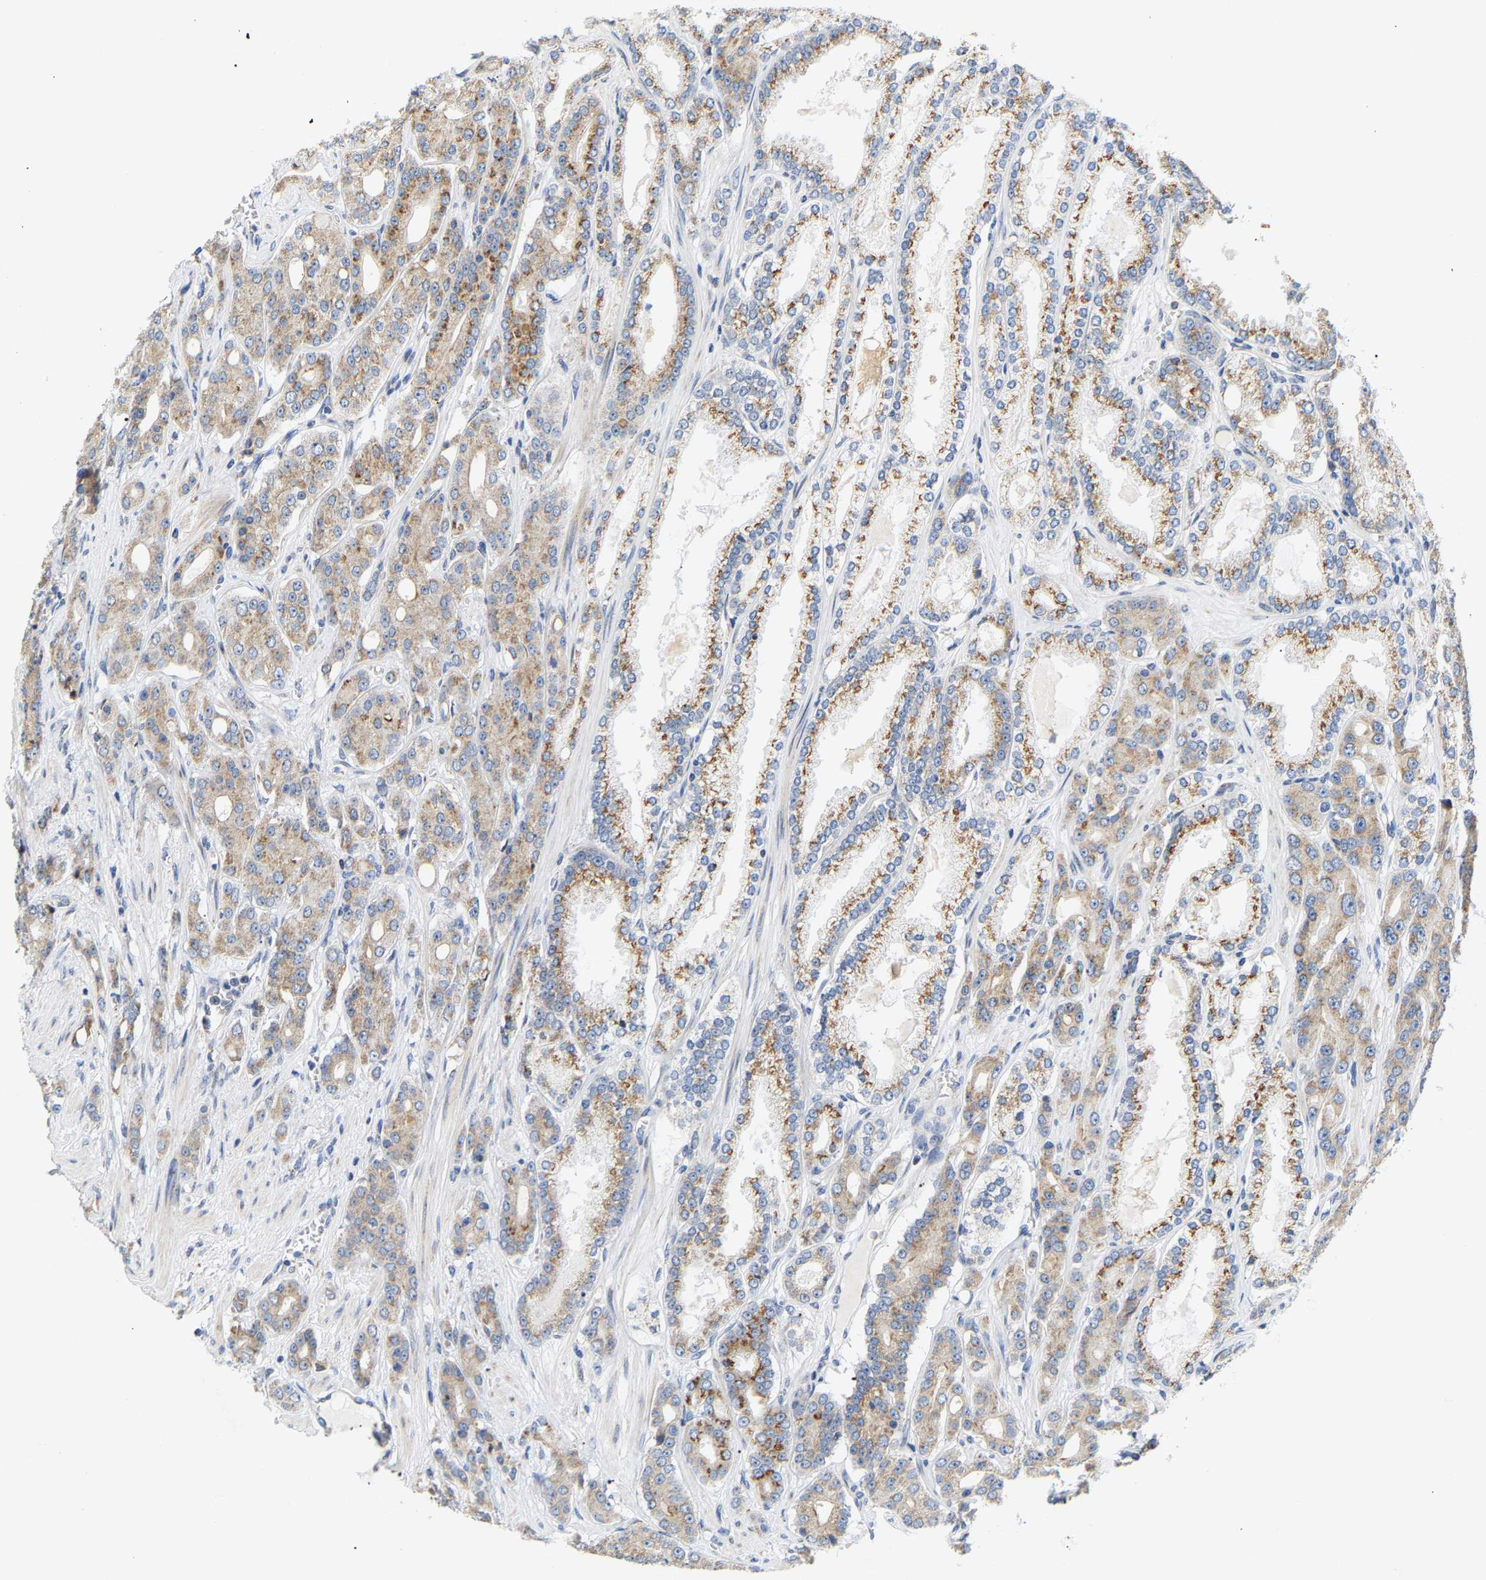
{"staining": {"intensity": "moderate", "quantity": ">75%", "location": "cytoplasmic/membranous"}, "tissue": "prostate cancer", "cell_type": "Tumor cells", "image_type": "cancer", "snomed": [{"axis": "morphology", "description": "Adenocarcinoma, High grade"}, {"axis": "topography", "description": "Prostate"}], "caption": "Approximately >75% of tumor cells in high-grade adenocarcinoma (prostate) display moderate cytoplasmic/membranous protein staining as visualized by brown immunohistochemical staining.", "gene": "PCNT", "patient": {"sex": "male", "age": 71}}